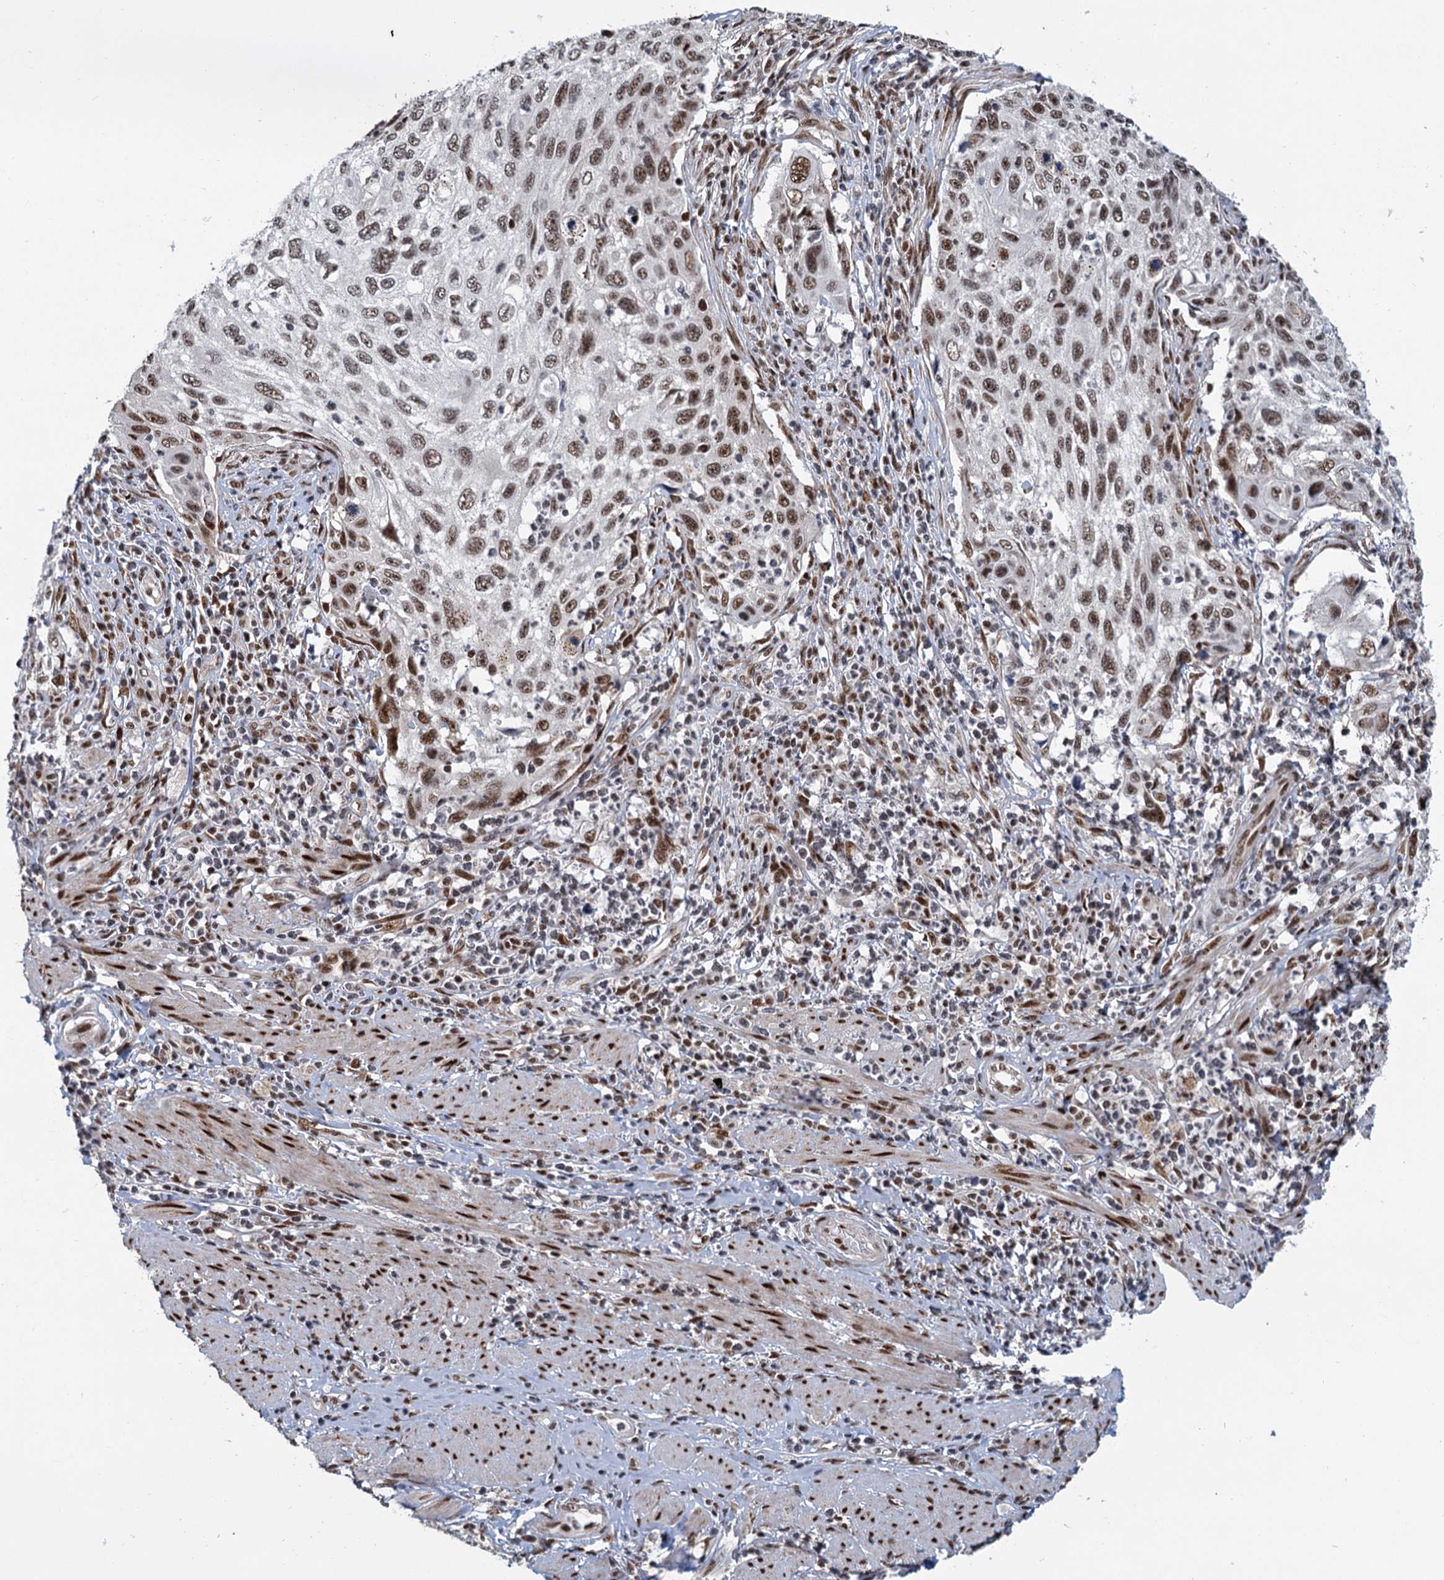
{"staining": {"intensity": "moderate", "quantity": ">75%", "location": "nuclear"}, "tissue": "cervical cancer", "cell_type": "Tumor cells", "image_type": "cancer", "snomed": [{"axis": "morphology", "description": "Squamous cell carcinoma, NOS"}, {"axis": "topography", "description": "Cervix"}], "caption": "This photomicrograph demonstrates immunohistochemistry (IHC) staining of human cervical cancer (squamous cell carcinoma), with medium moderate nuclear expression in approximately >75% of tumor cells.", "gene": "WBP4", "patient": {"sex": "female", "age": 70}}